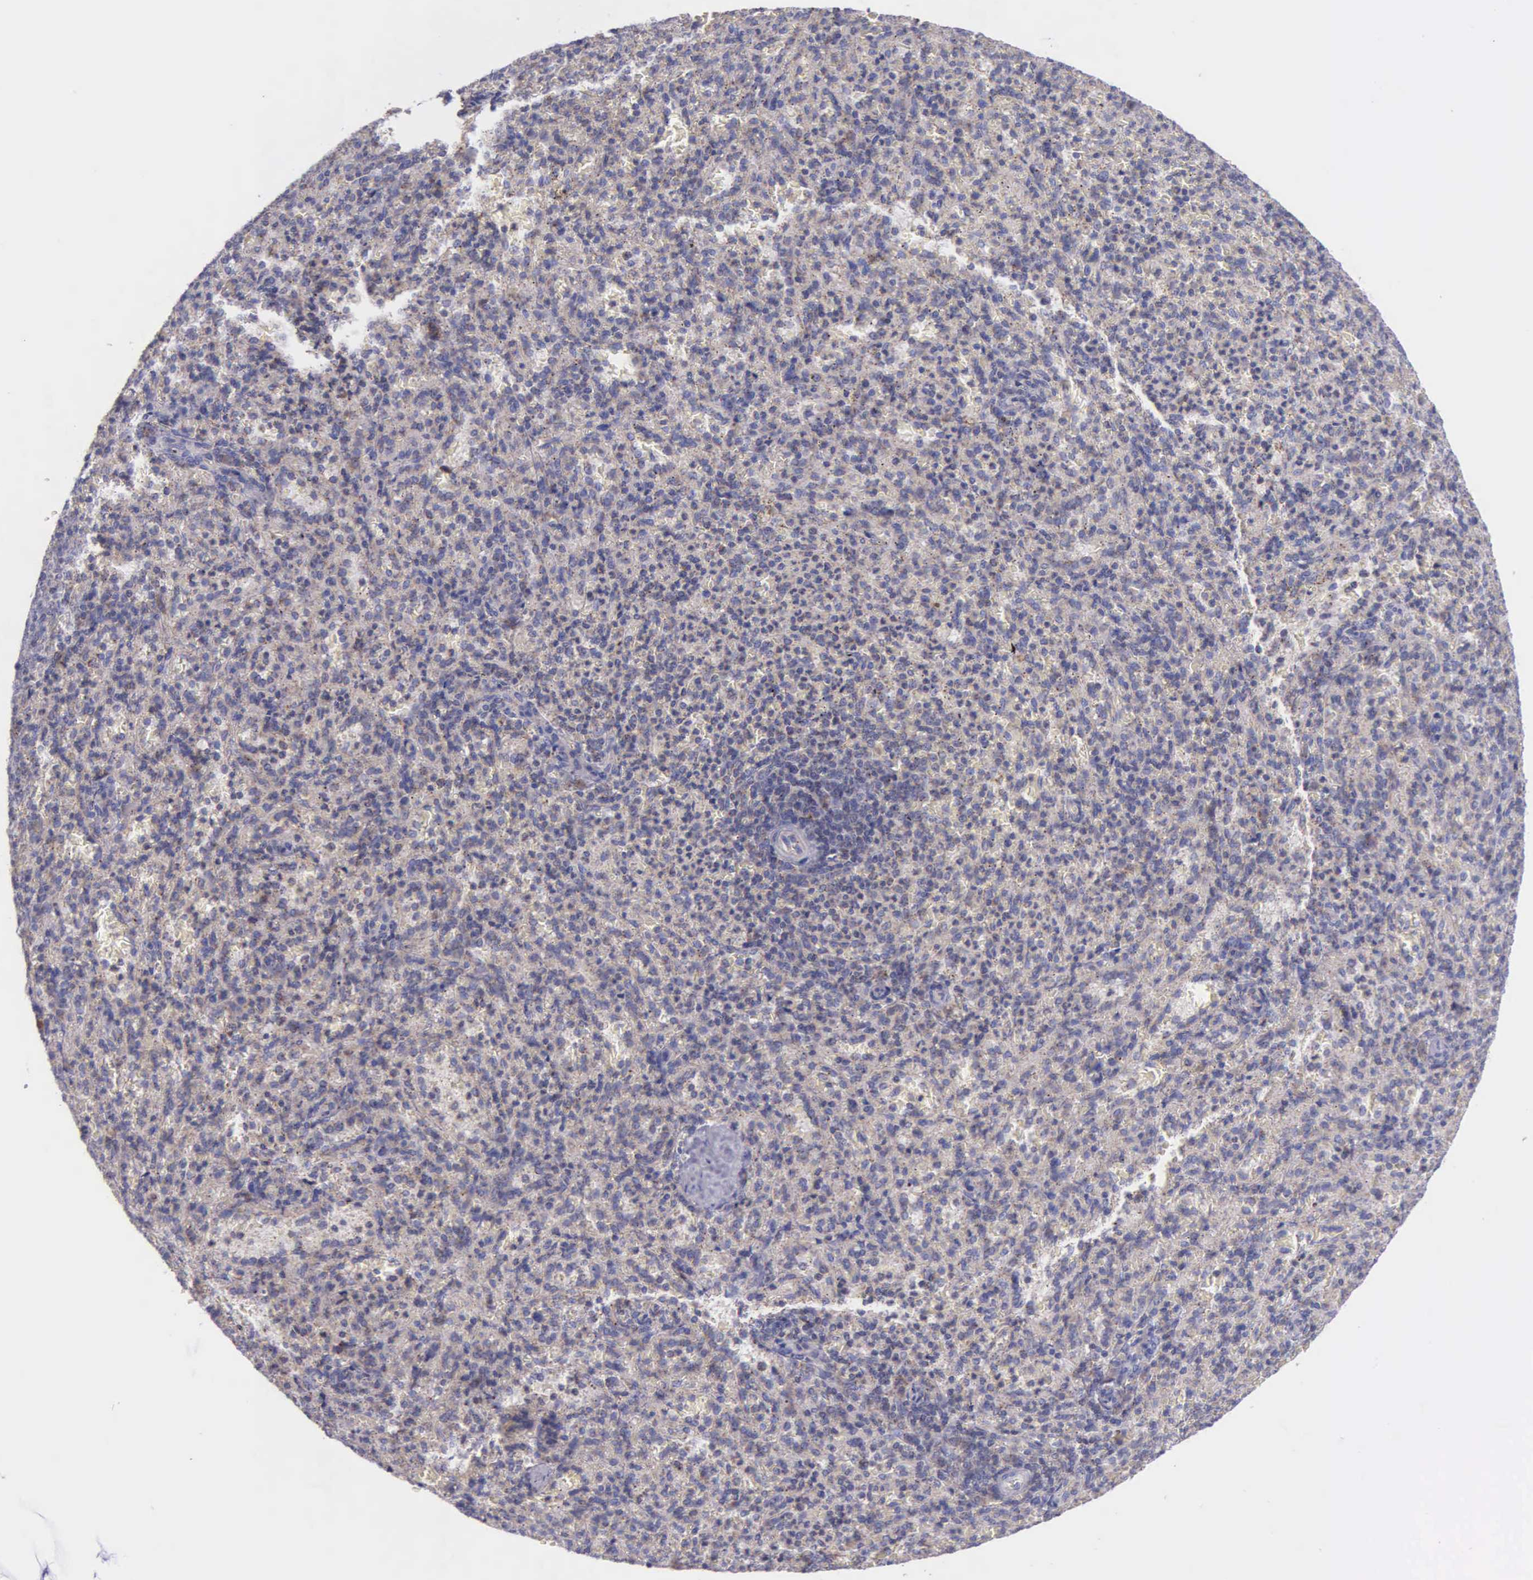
{"staining": {"intensity": "negative", "quantity": "none", "location": "none"}, "tissue": "spleen", "cell_type": "Cells in red pulp", "image_type": "normal", "snomed": [{"axis": "morphology", "description": "Normal tissue, NOS"}, {"axis": "topography", "description": "Spleen"}], "caption": "This is a photomicrograph of IHC staining of unremarkable spleen, which shows no positivity in cells in red pulp.", "gene": "CTAGE15", "patient": {"sex": "female", "age": 21}}